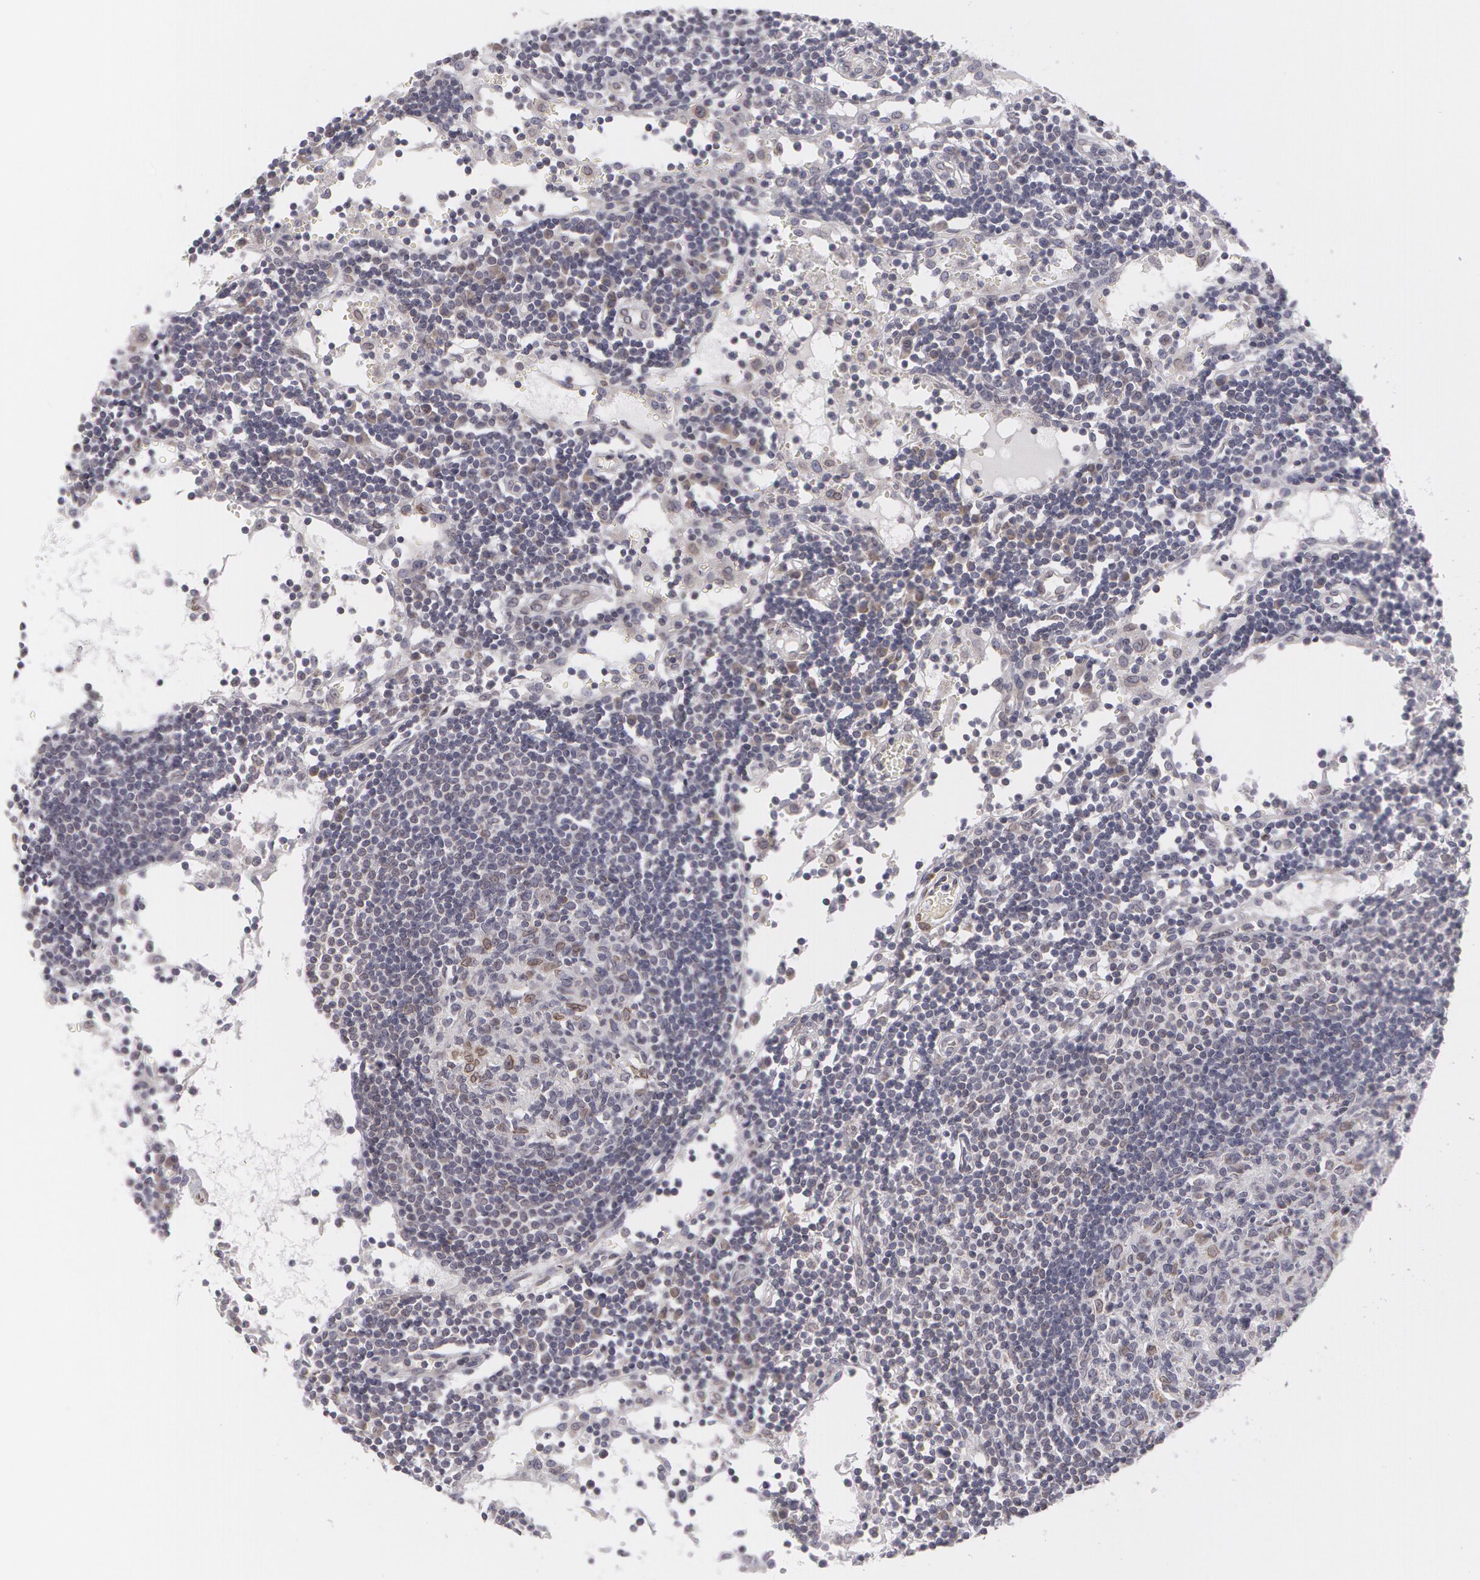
{"staining": {"intensity": "negative", "quantity": "none", "location": "none"}, "tissue": "lymph node", "cell_type": "Germinal center cells", "image_type": "normal", "snomed": [{"axis": "morphology", "description": "Normal tissue, NOS"}, {"axis": "topography", "description": "Lymph node"}], "caption": "High power microscopy image of an immunohistochemistry (IHC) micrograph of benign lymph node, revealing no significant staining in germinal center cells.", "gene": "EMD", "patient": {"sex": "female", "age": 55}}